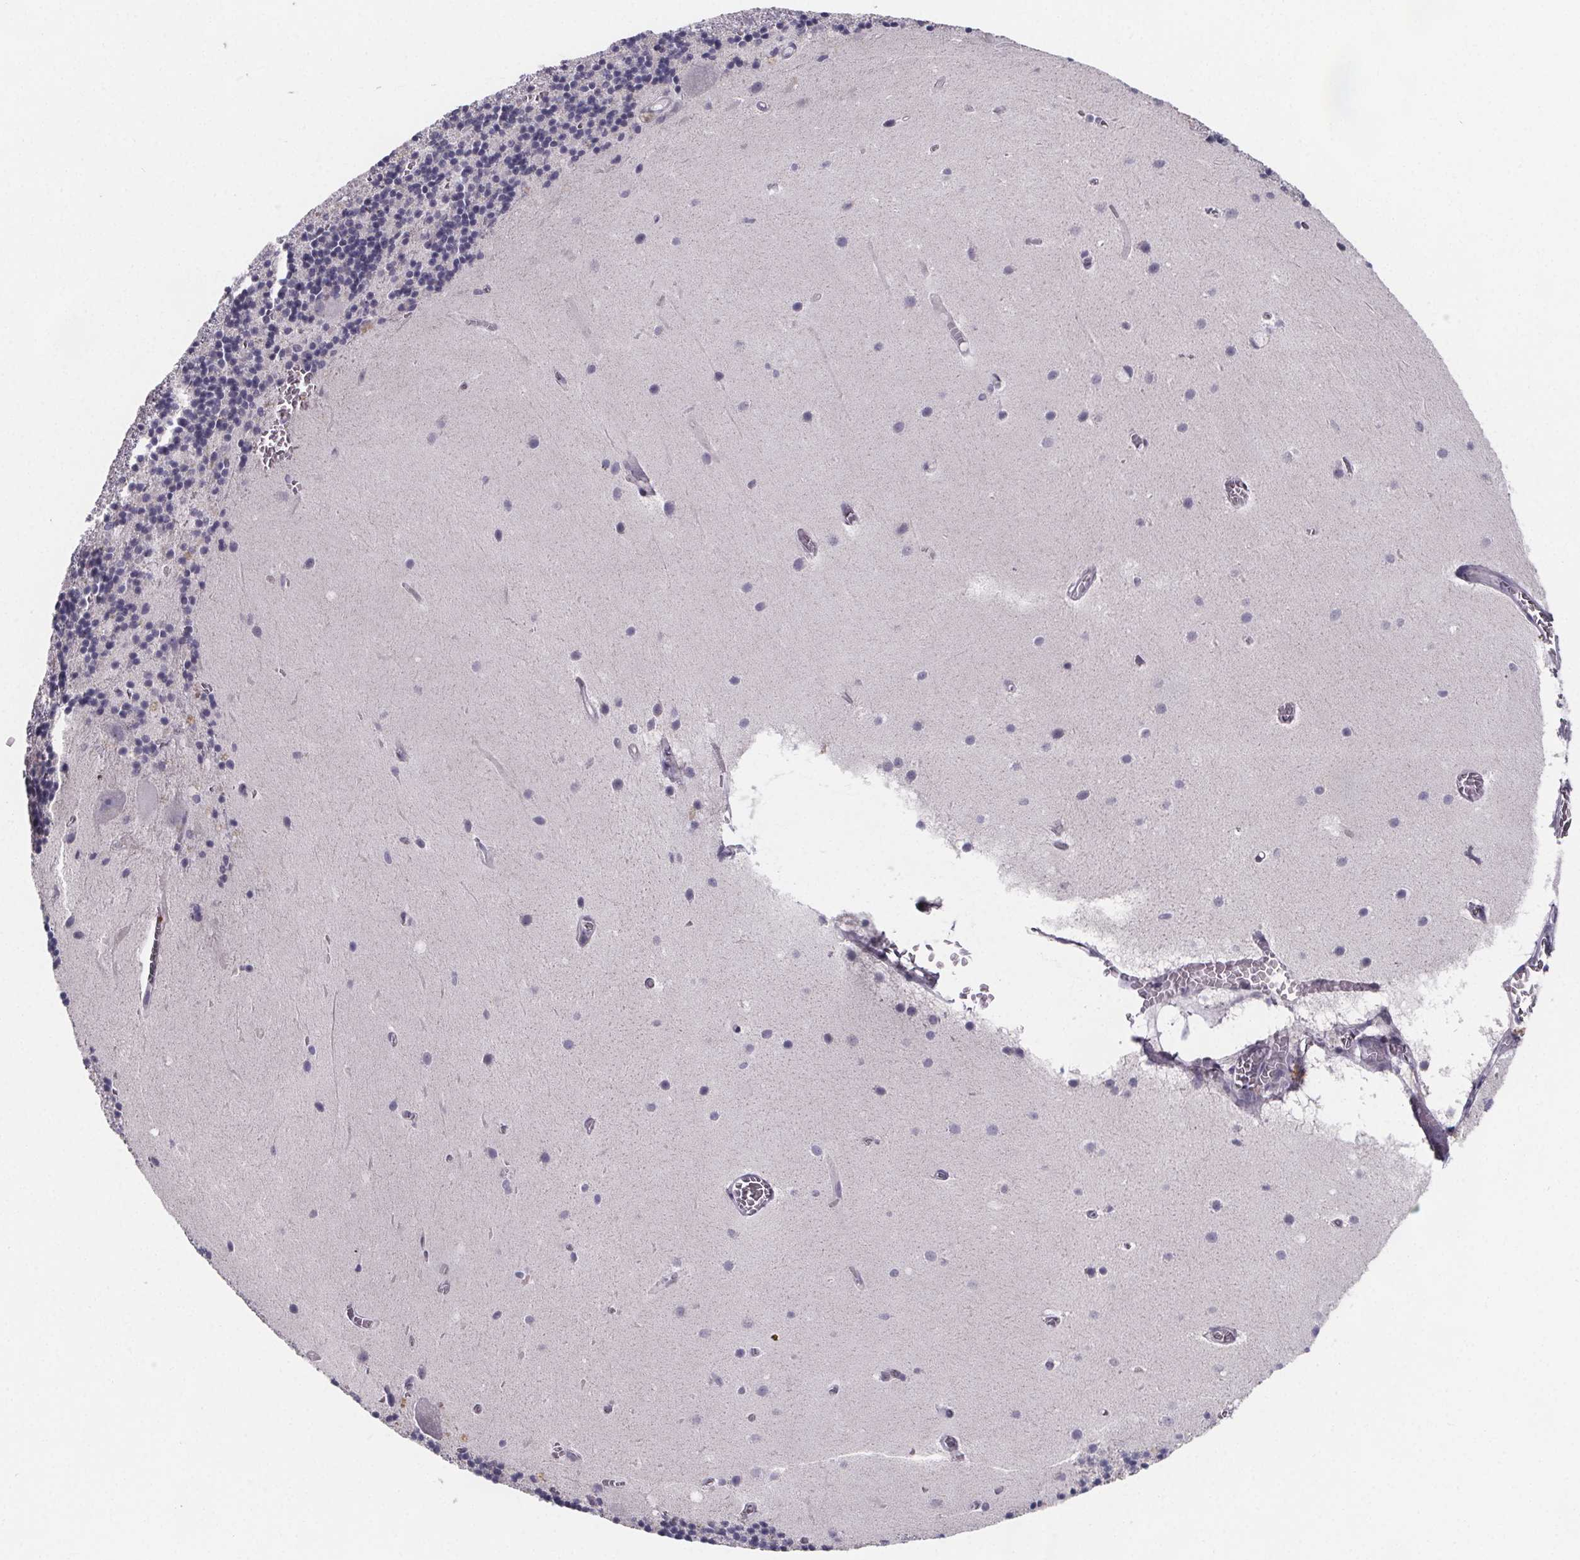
{"staining": {"intensity": "negative", "quantity": "none", "location": "none"}, "tissue": "cerebellum", "cell_type": "Cells in granular layer", "image_type": "normal", "snomed": [{"axis": "morphology", "description": "Normal tissue, NOS"}, {"axis": "topography", "description": "Cerebellum"}], "caption": "Immunohistochemistry of benign cerebellum reveals no positivity in cells in granular layer. The staining was performed using DAB (3,3'-diaminobenzidine) to visualize the protein expression in brown, while the nuclei were stained in blue with hematoxylin (Magnification: 20x).", "gene": "PAH", "patient": {"sex": "male", "age": 70}}